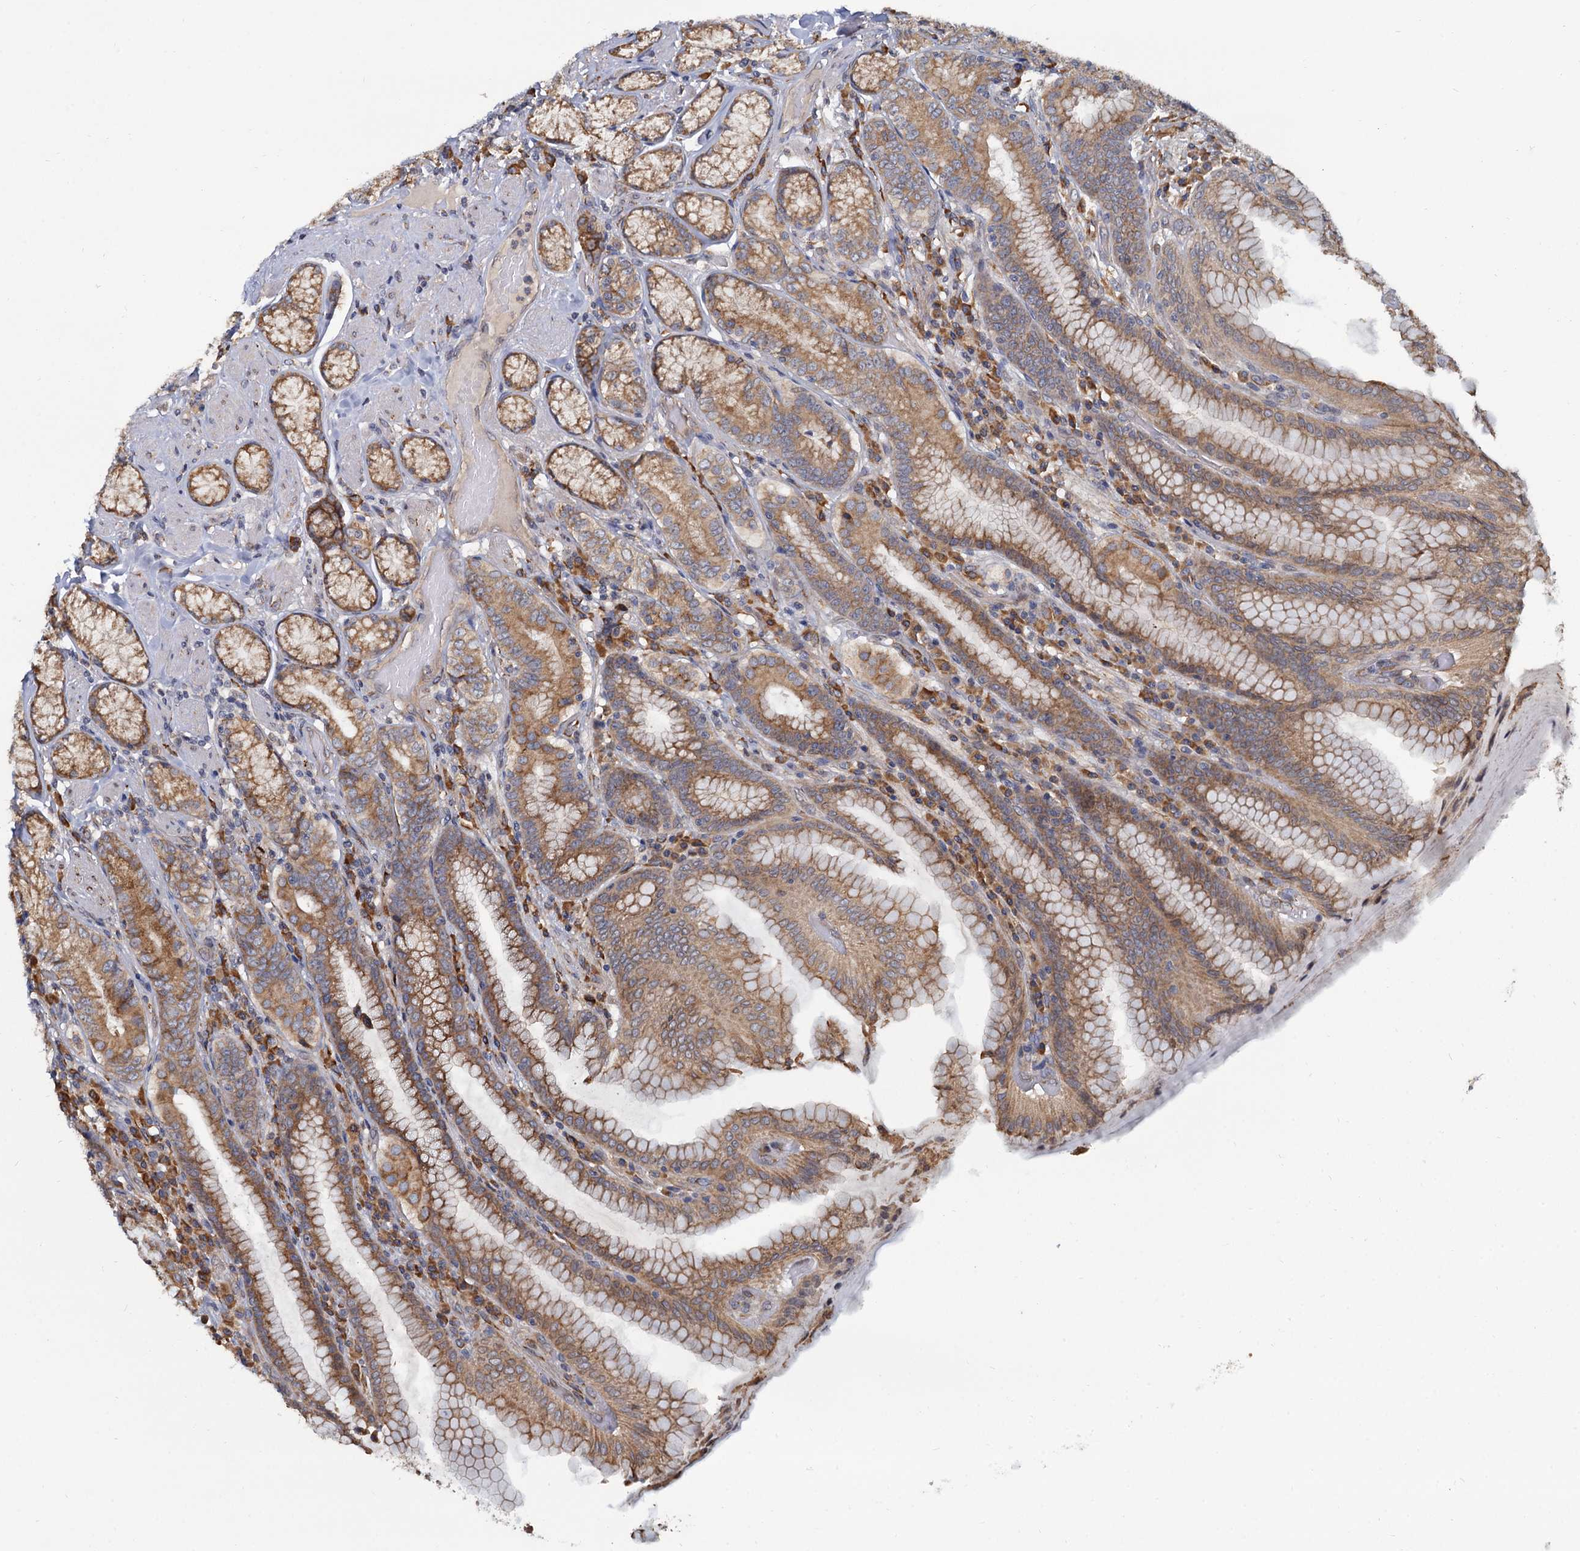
{"staining": {"intensity": "moderate", "quantity": ">75%", "location": "cytoplasmic/membranous"}, "tissue": "stomach", "cell_type": "Glandular cells", "image_type": "normal", "snomed": [{"axis": "morphology", "description": "Normal tissue, NOS"}, {"axis": "topography", "description": "Stomach, upper"}, {"axis": "topography", "description": "Stomach, lower"}], "caption": "A brown stain shows moderate cytoplasmic/membranous positivity of a protein in glandular cells of benign stomach. The staining is performed using DAB brown chromogen to label protein expression. The nuclei are counter-stained blue using hematoxylin.", "gene": "LRRC51", "patient": {"sex": "female", "age": 76}}